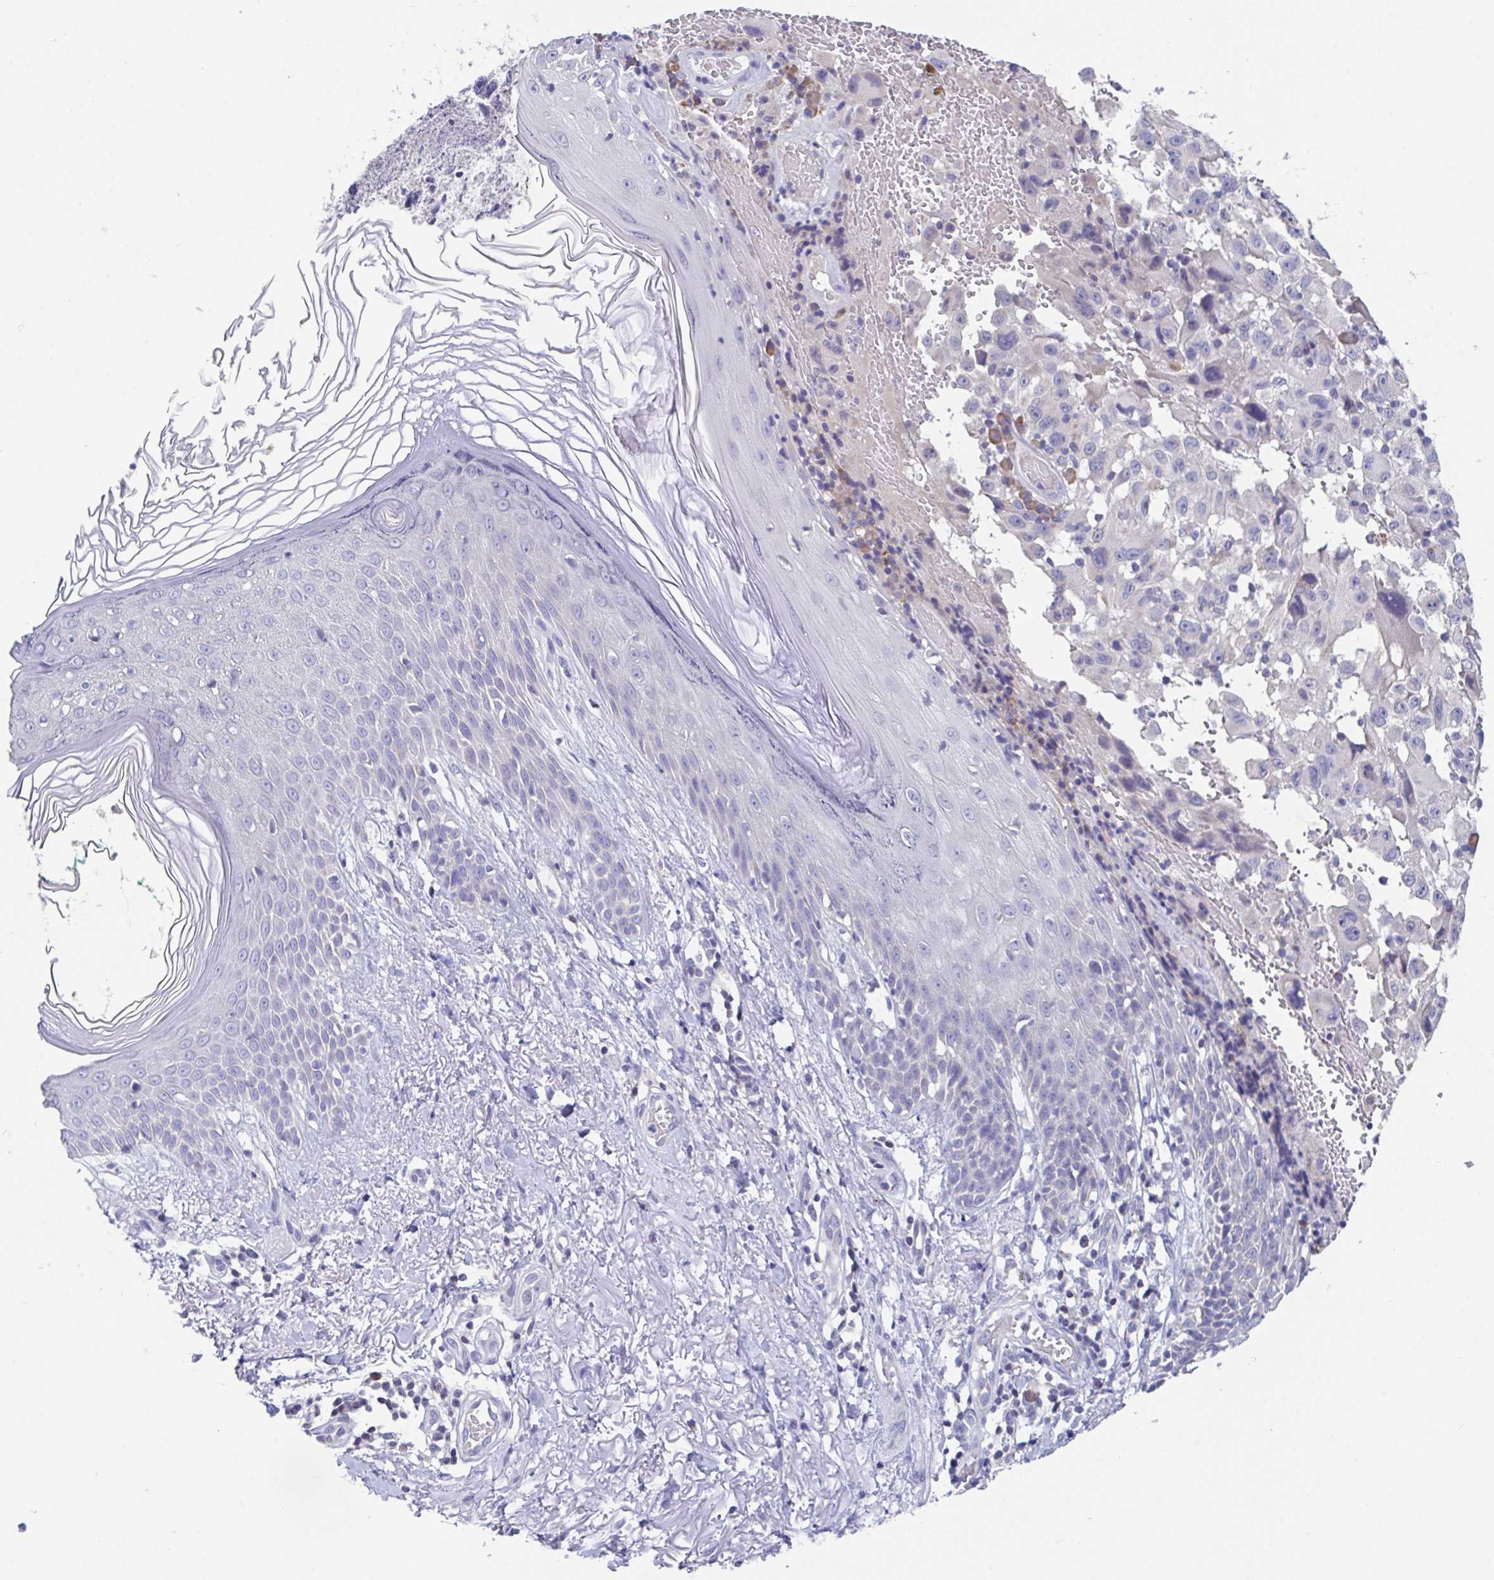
{"staining": {"intensity": "negative", "quantity": "none", "location": "none"}, "tissue": "melanoma", "cell_type": "Tumor cells", "image_type": "cancer", "snomed": [{"axis": "morphology", "description": "Malignant melanoma, NOS"}, {"axis": "topography", "description": "Skin"}], "caption": "This is an immunohistochemistry (IHC) histopathology image of melanoma. There is no positivity in tumor cells.", "gene": "LRRC58", "patient": {"sex": "female", "age": 71}}